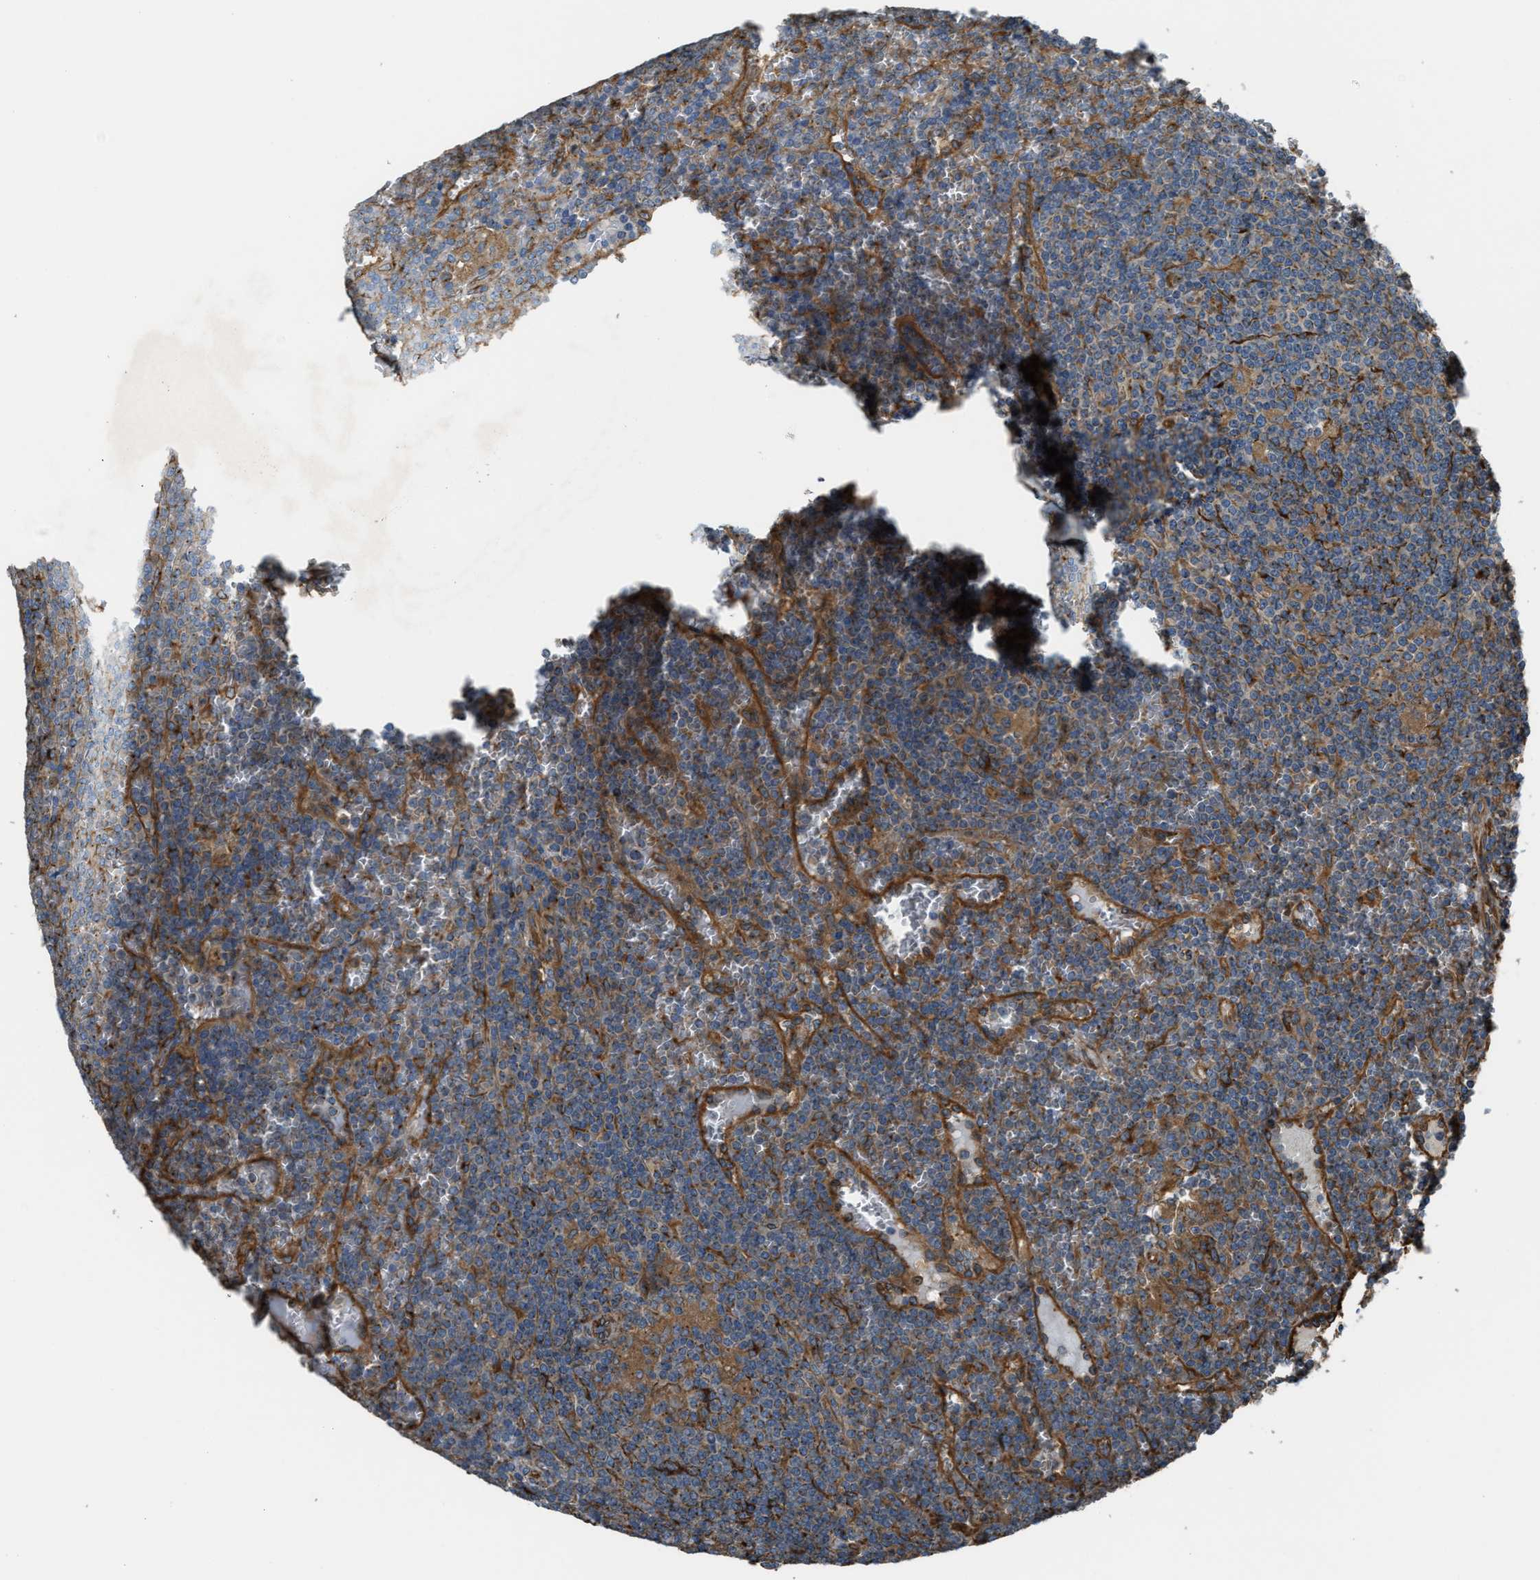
{"staining": {"intensity": "moderate", "quantity": "25%-75%", "location": "cytoplasmic/membranous"}, "tissue": "lymphoma", "cell_type": "Tumor cells", "image_type": "cancer", "snomed": [{"axis": "morphology", "description": "Malignant lymphoma, non-Hodgkin's type, Low grade"}, {"axis": "topography", "description": "Spleen"}], "caption": "A high-resolution histopathology image shows immunohistochemistry (IHC) staining of lymphoma, which exhibits moderate cytoplasmic/membranous staining in approximately 25%-75% of tumor cells.", "gene": "TRPC1", "patient": {"sex": "female", "age": 19}}